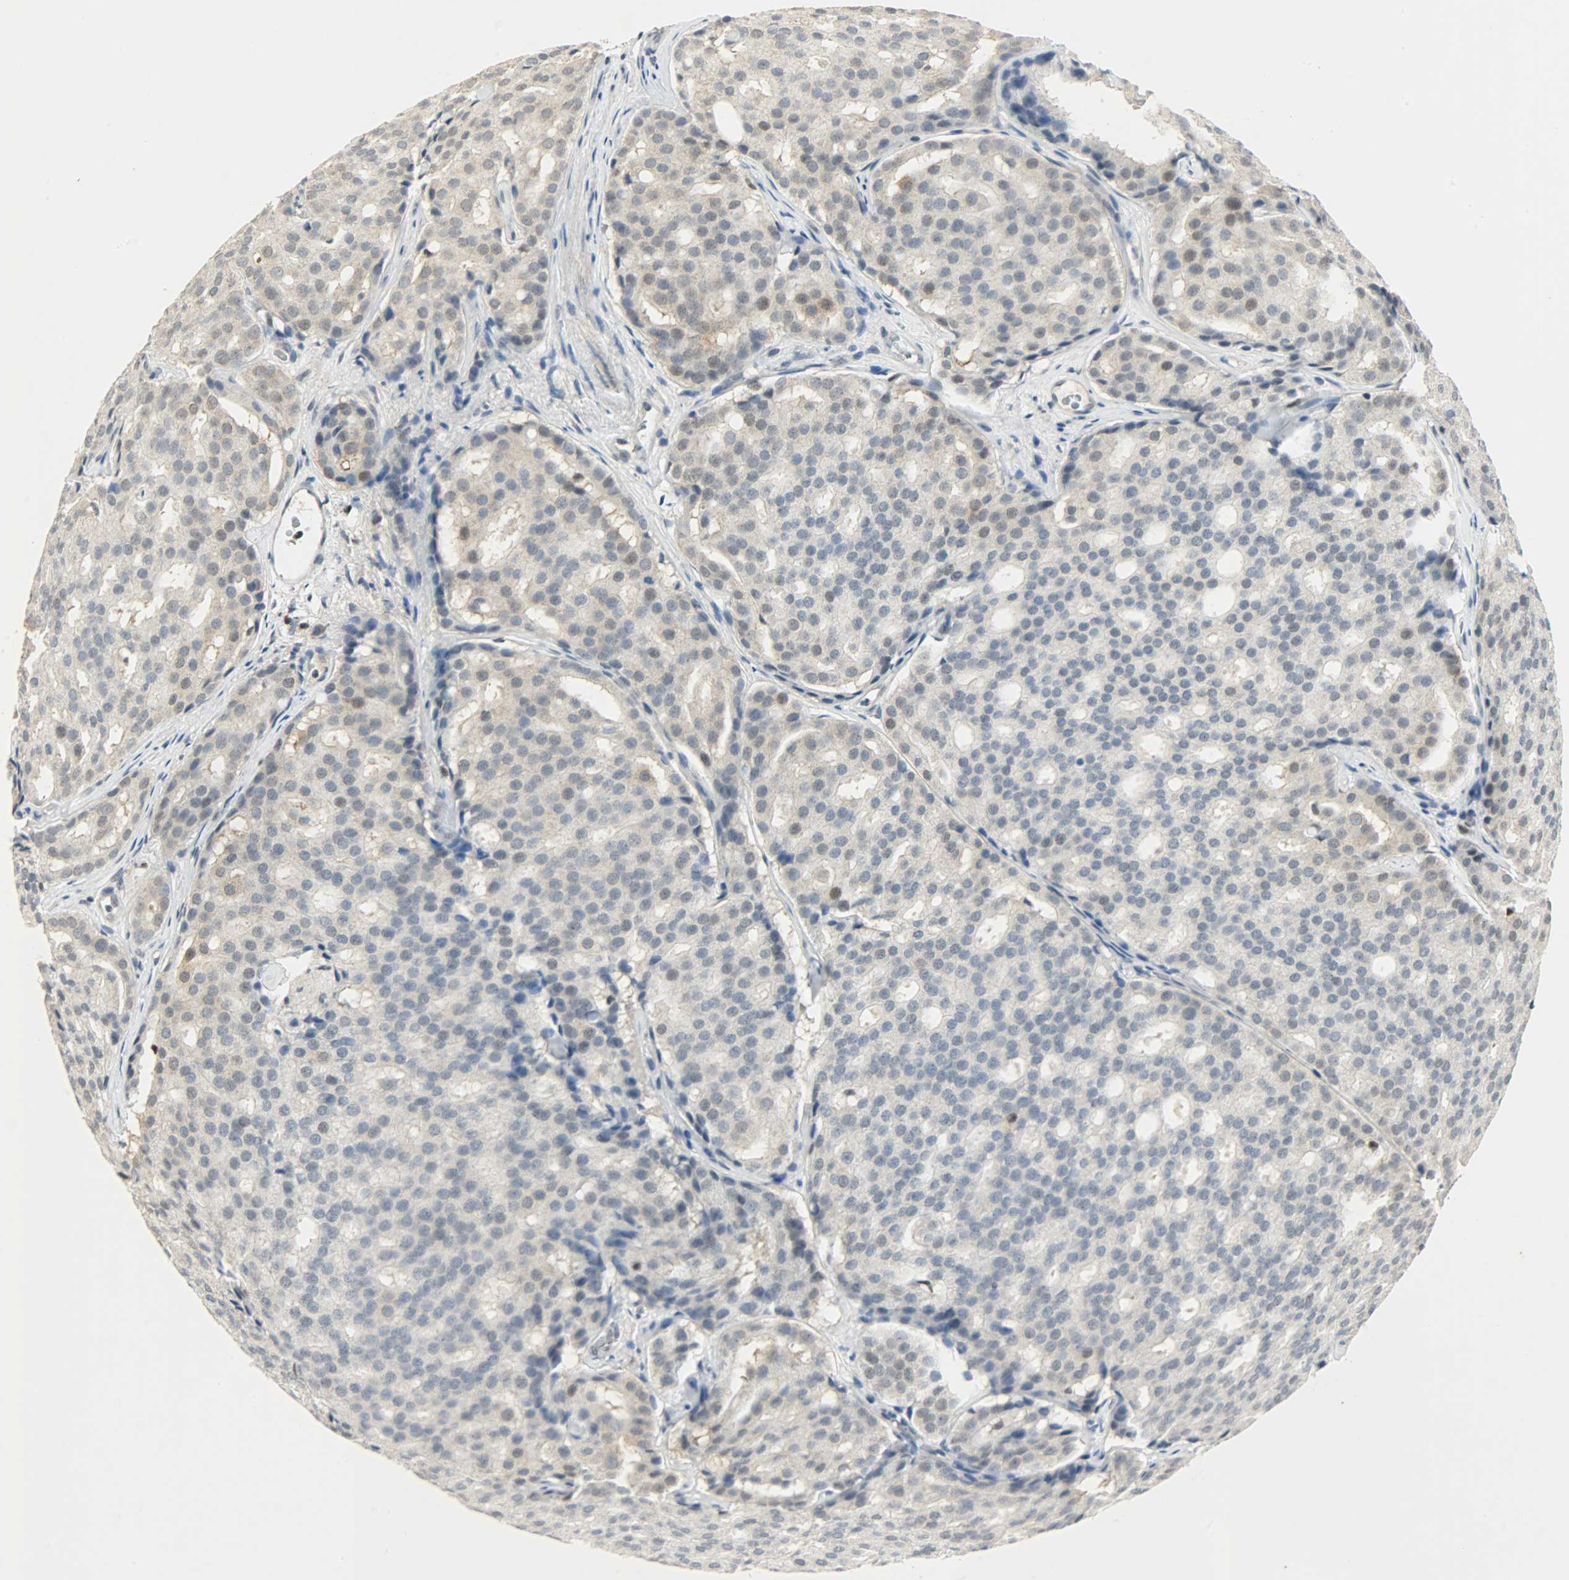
{"staining": {"intensity": "weak", "quantity": "25%-75%", "location": "cytoplasmic/membranous,nuclear"}, "tissue": "prostate cancer", "cell_type": "Tumor cells", "image_type": "cancer", "snomed": [{"axis": "morphology", "description": "Adenocarcinoma, High grade"}, {"axis": "topography", "description": "Prostate"}], "caption": "The histopathology image reveals staining of adenocarcinoma (high-grade) (prostate), revealing weak cytoplasmic/membranous and nuclear protein expression (brown color) within tumor cells. (Brightfield microscopy of DAB IHC at high magnification).", "gene": "PPARG", "patient": {"sex": "male", "age": 64}}